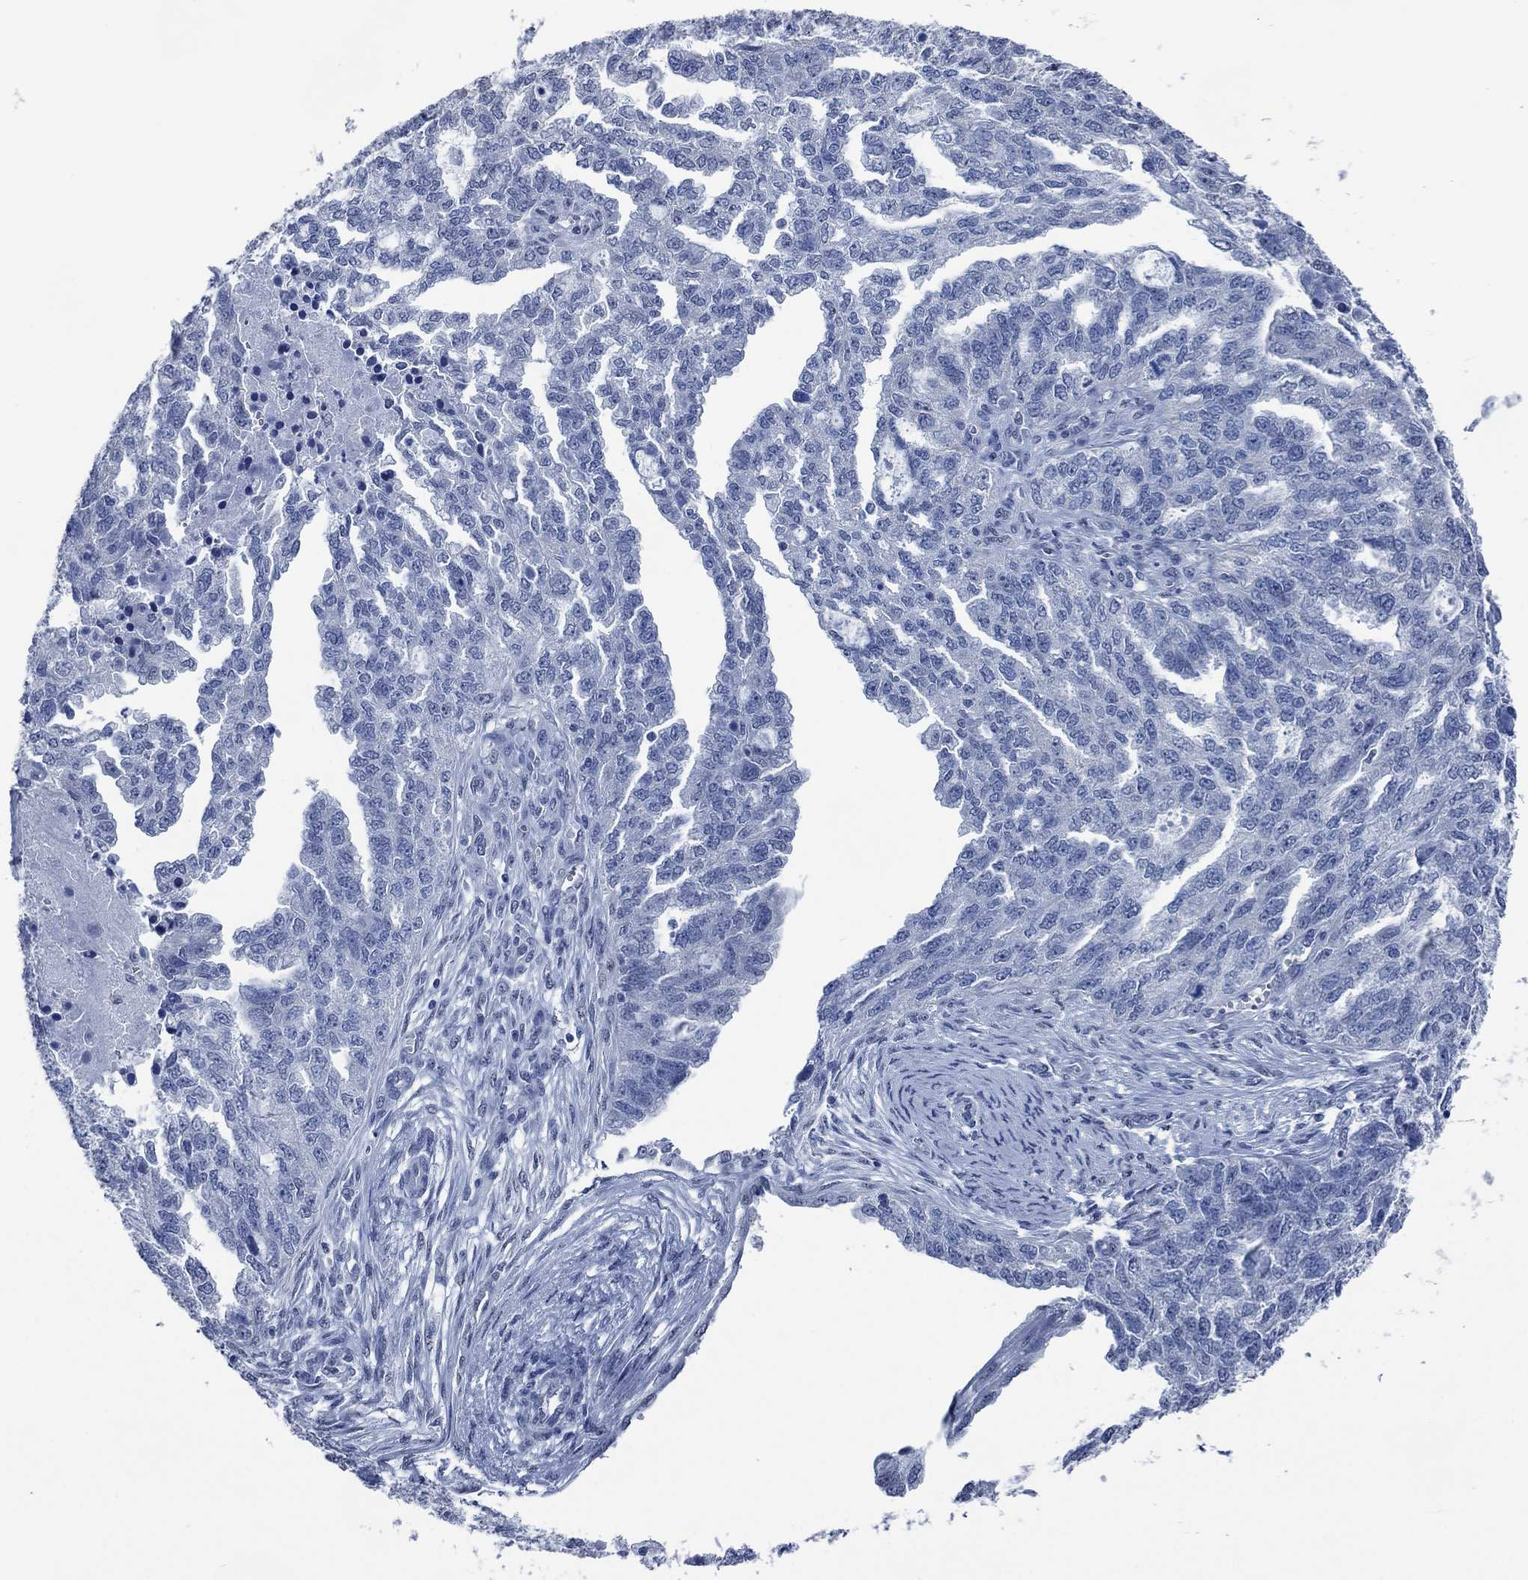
{"staining": {"intensity": "negative", "quantity": "none", "location": "none"}, "tissue": "ovarian cancer", "cell_type": "Tumor cells", "image_type": "cancer", "snomed": [{"axis": "morphology", "description": "Cystadenocarcinoma, serous, NOS"}, {"axis": "topography", "description": "Ovary"}], "caption": "The image demonstrates no significant staining in tumor cells of ovarian serous cystadenocarcinoma. (Immunohistochemistry (ihc), brightfield microscopy, high magnification).", "gene": "OBSCN", "patient": {"sex": "female", "age": 51}}